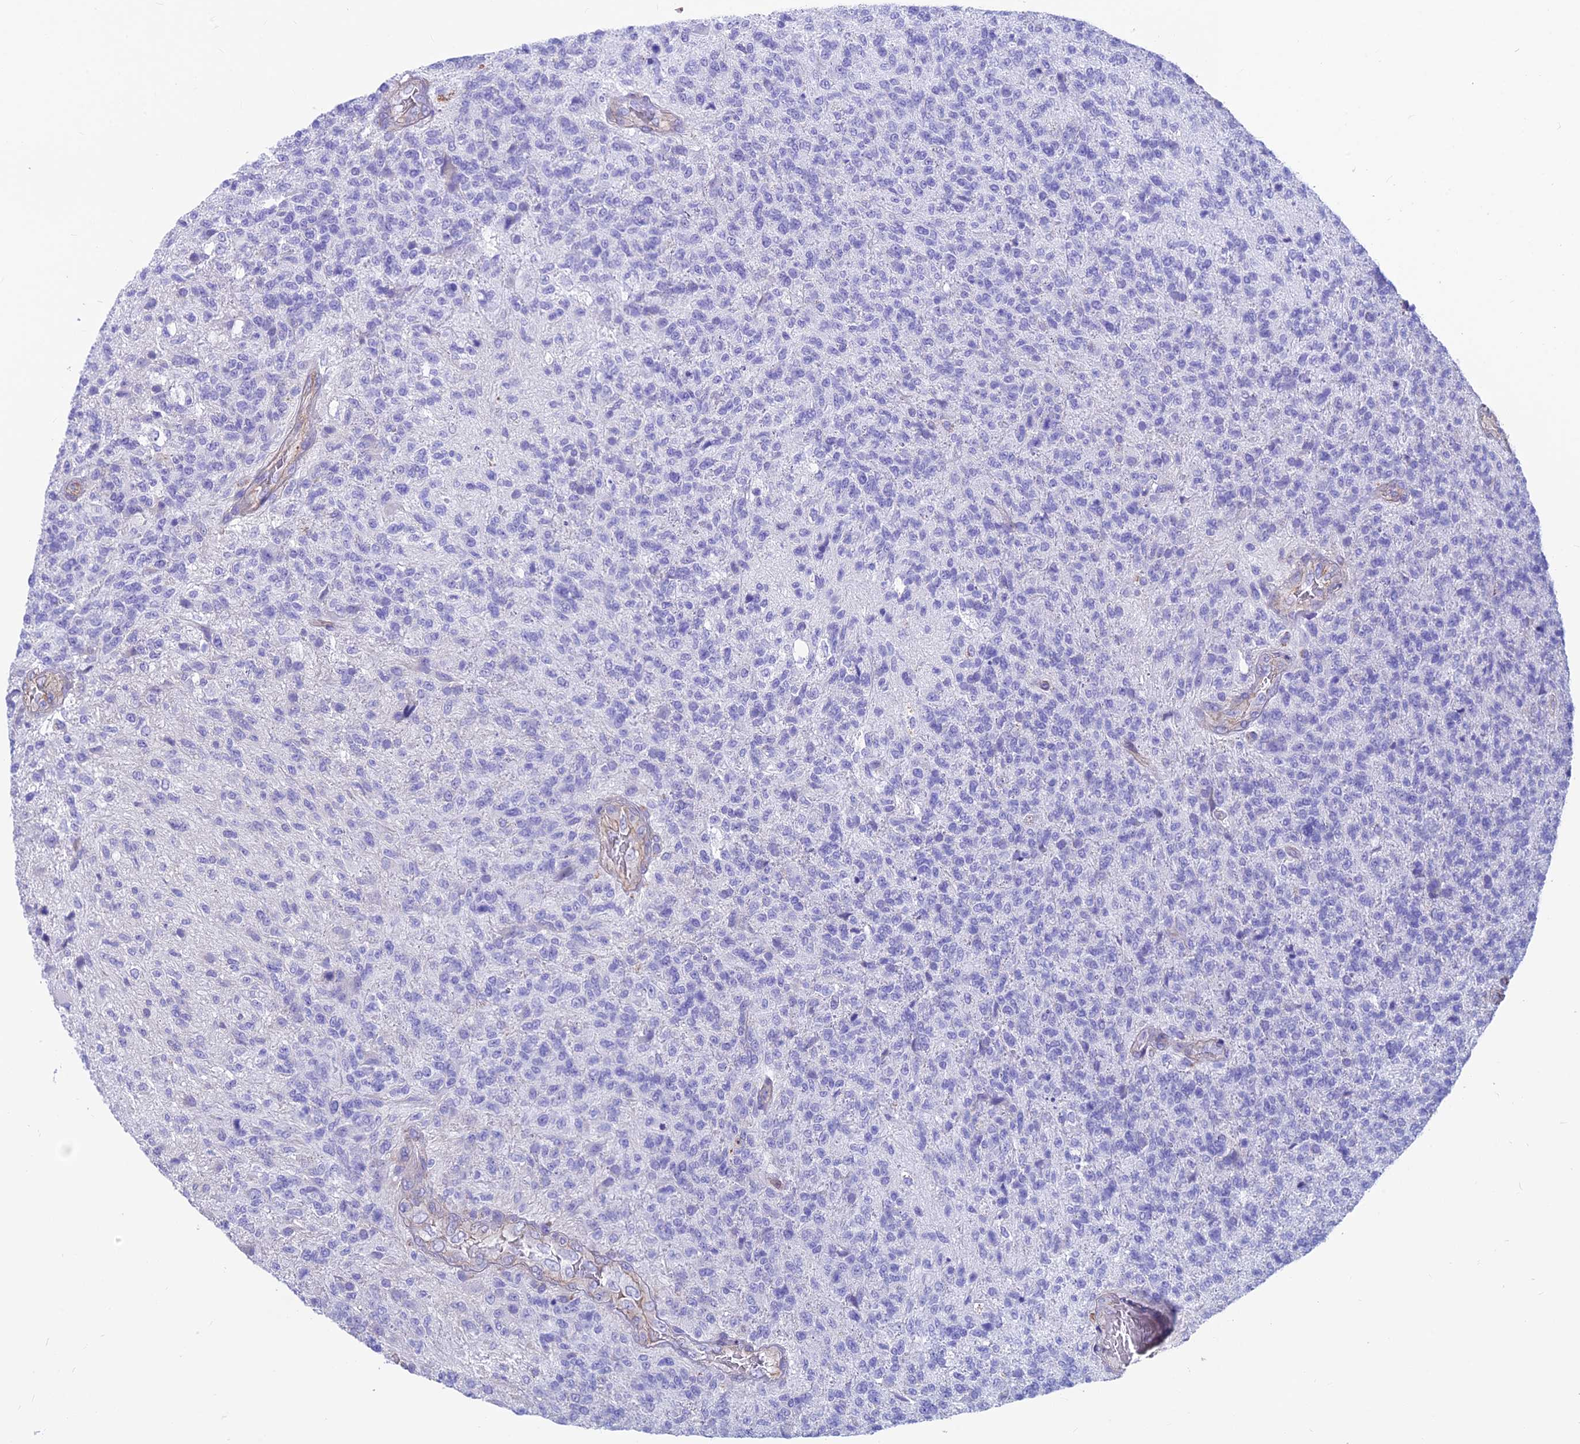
{"staining": {"intensity": "negative", "quantity": "none", "location": "none"}, "tissue": "glioma", "cell_type": "Tumor cells", "image_type": "cancer", "snomed": [{"axis": "morphology", "description": "Glioma, malignant, High grade"}, {"axis": "topography", "description": "Brain"}], "caption": "The IHC photomicrograph has no significant staining in tumor cells of glioma tissue.", "gene": "RTN4RL1", "patient": {"sex": "male", "age": 56}}